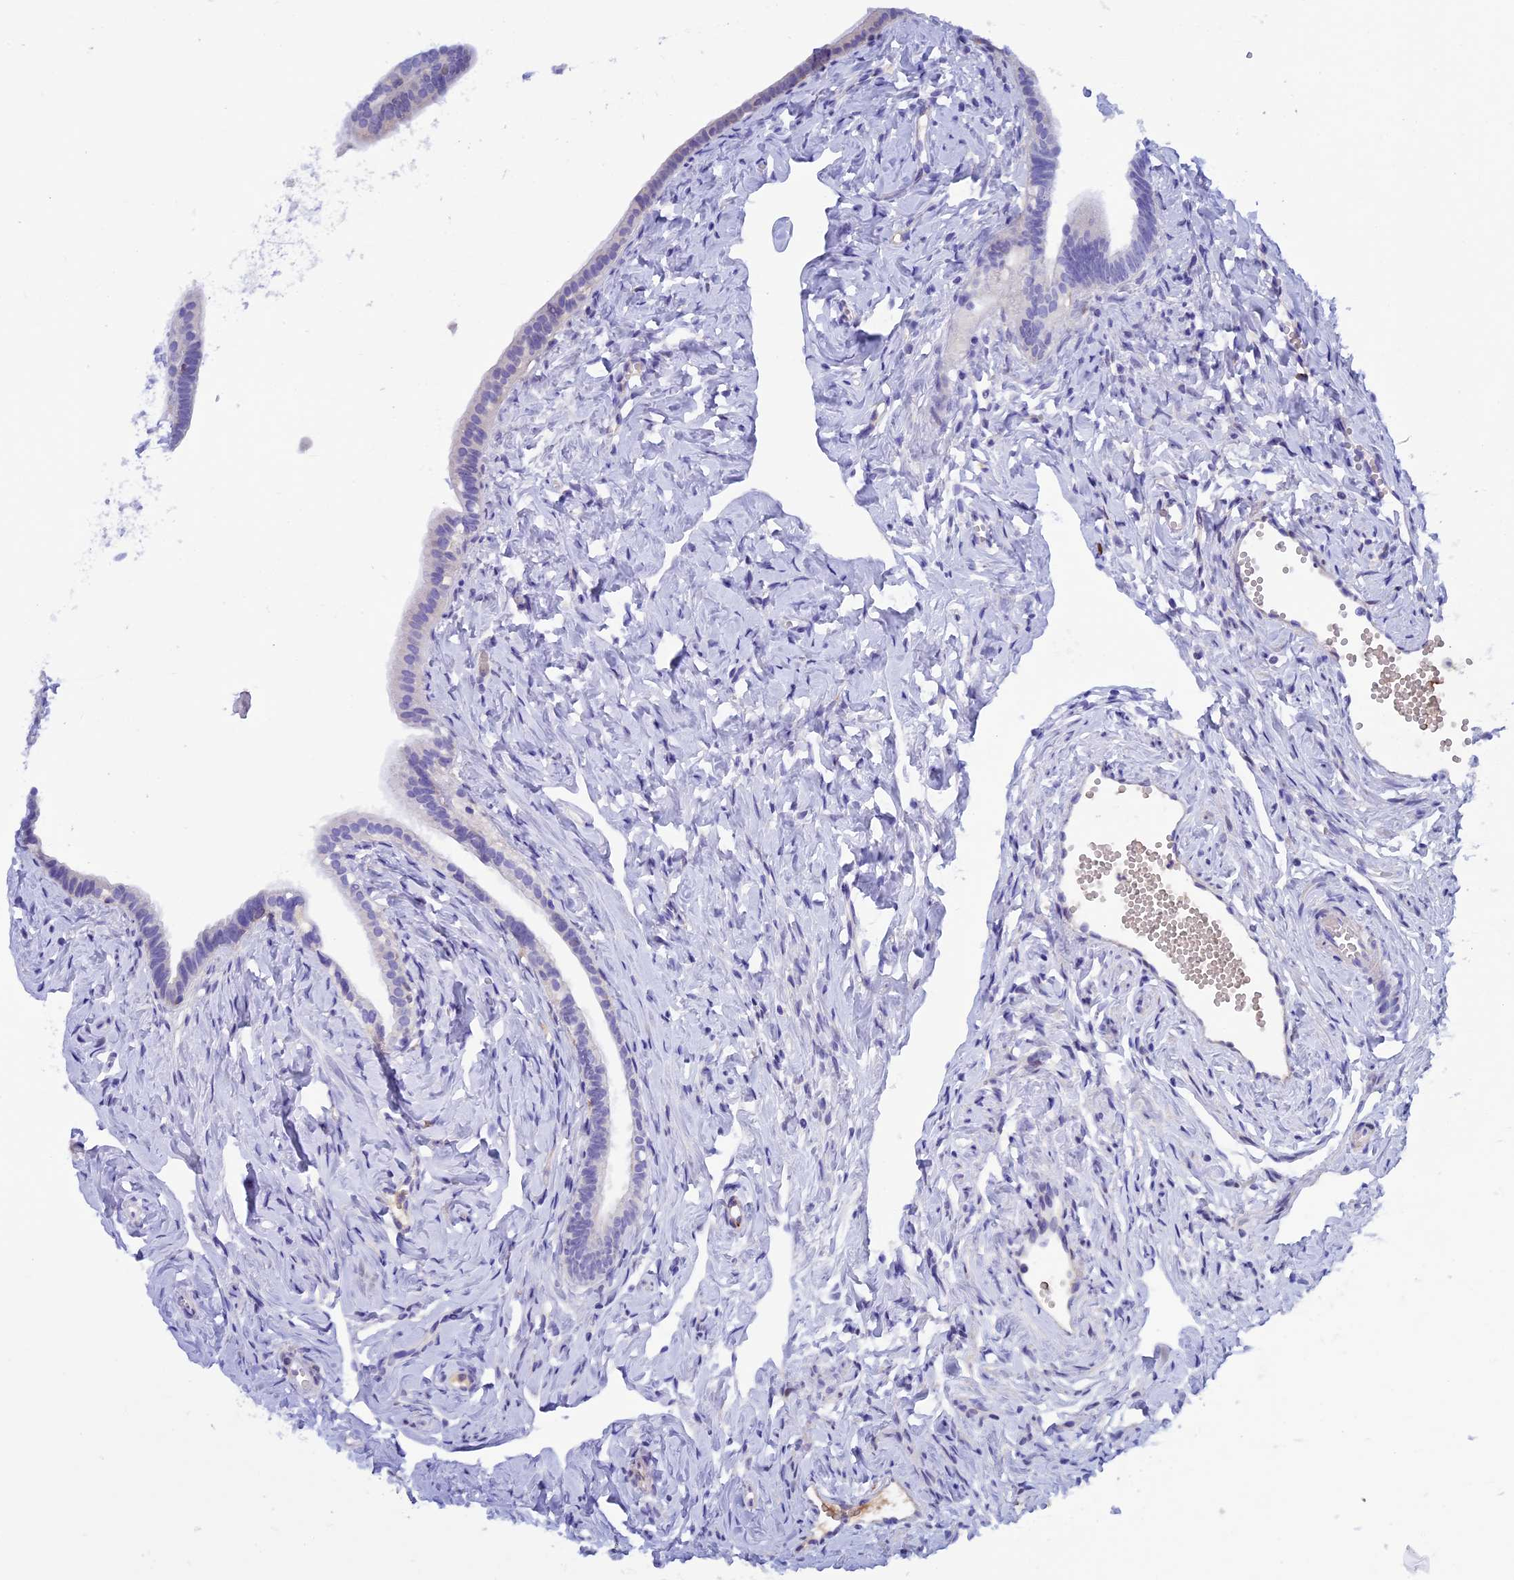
{"staining": {"intensity": "negative", "quantity": "none", "location": "none"}, "tissue": "fallopian tube", "cell_type": "Glandular cells", "image_type": "normal", "snomed": [{"axis": "morphology", "description": "Normal tissue, NOS"}, {"axis": "topography", "description": "Fallopian tube"}], "caption": "The histopathology image exhibits no staining of glandular cells in unremarkable fallopian tube.", "gene": "IGSF6", "patient": {"sex": "female", "age": 66}}